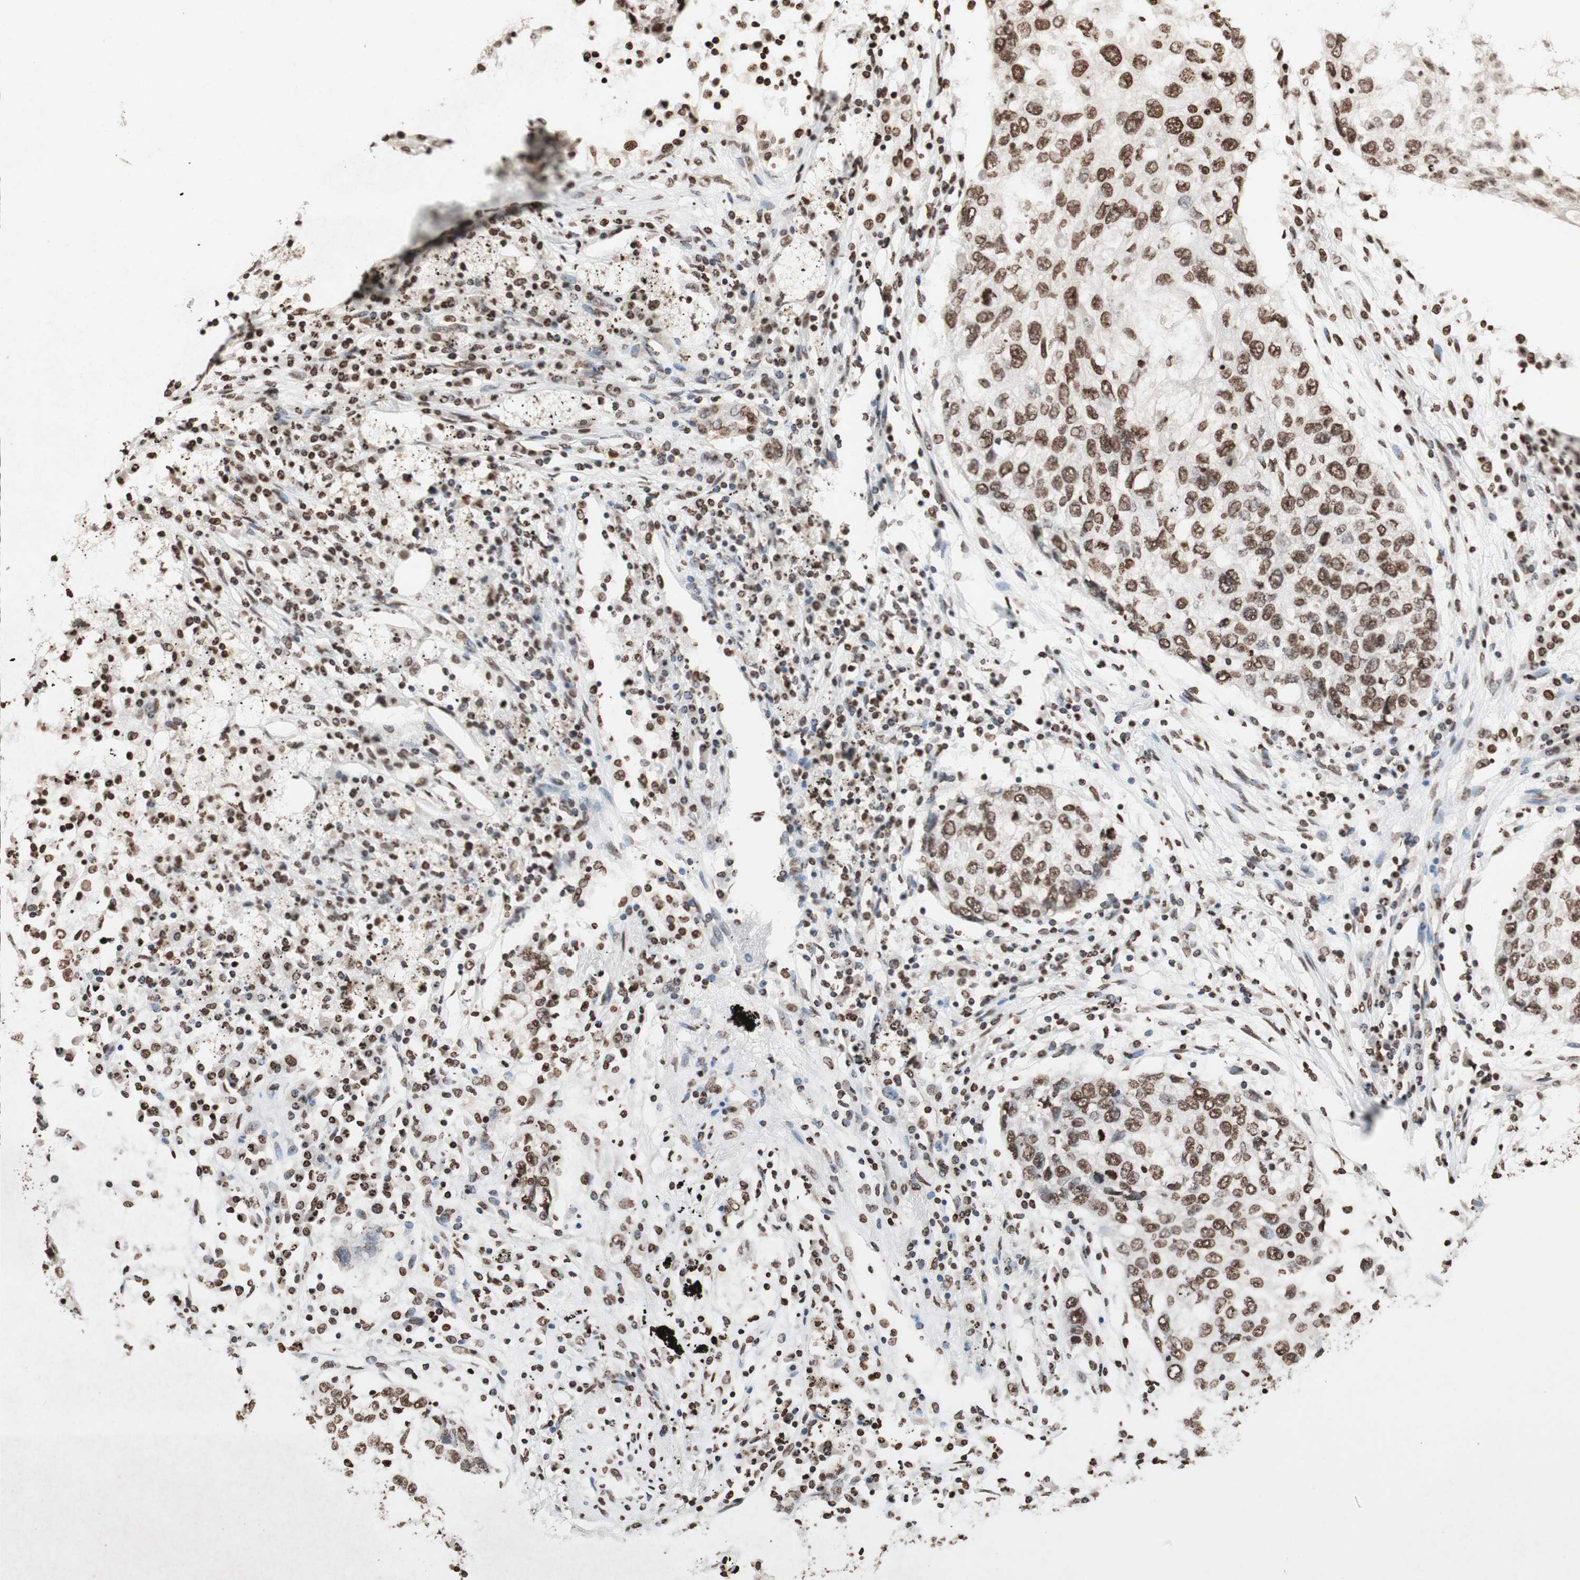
{"staining": {"intensity": "moderate", "quantity": ">75%", "location": "nuclear"}, "tissue": "lung cancer", "cell_type": "Tumor cells", "image_type": "cancer", "snomed": [{"axis": "morphology", "description": "Squamous cell carcinoma, NOS"}, {"axis": "topography", "description": "Lung"}], "caption": "Lung cancer stained with immunohistochemistry (IHC) exhibits moderate nuclear expression in about >75% of tumor cells. The staining is performed using DAB brown chromogen to label protein expression. The nuclei are counter-stained blue using hematoxylin.", "gene": "NCOA3", "patient": {"sex": "female", "age": 63}}